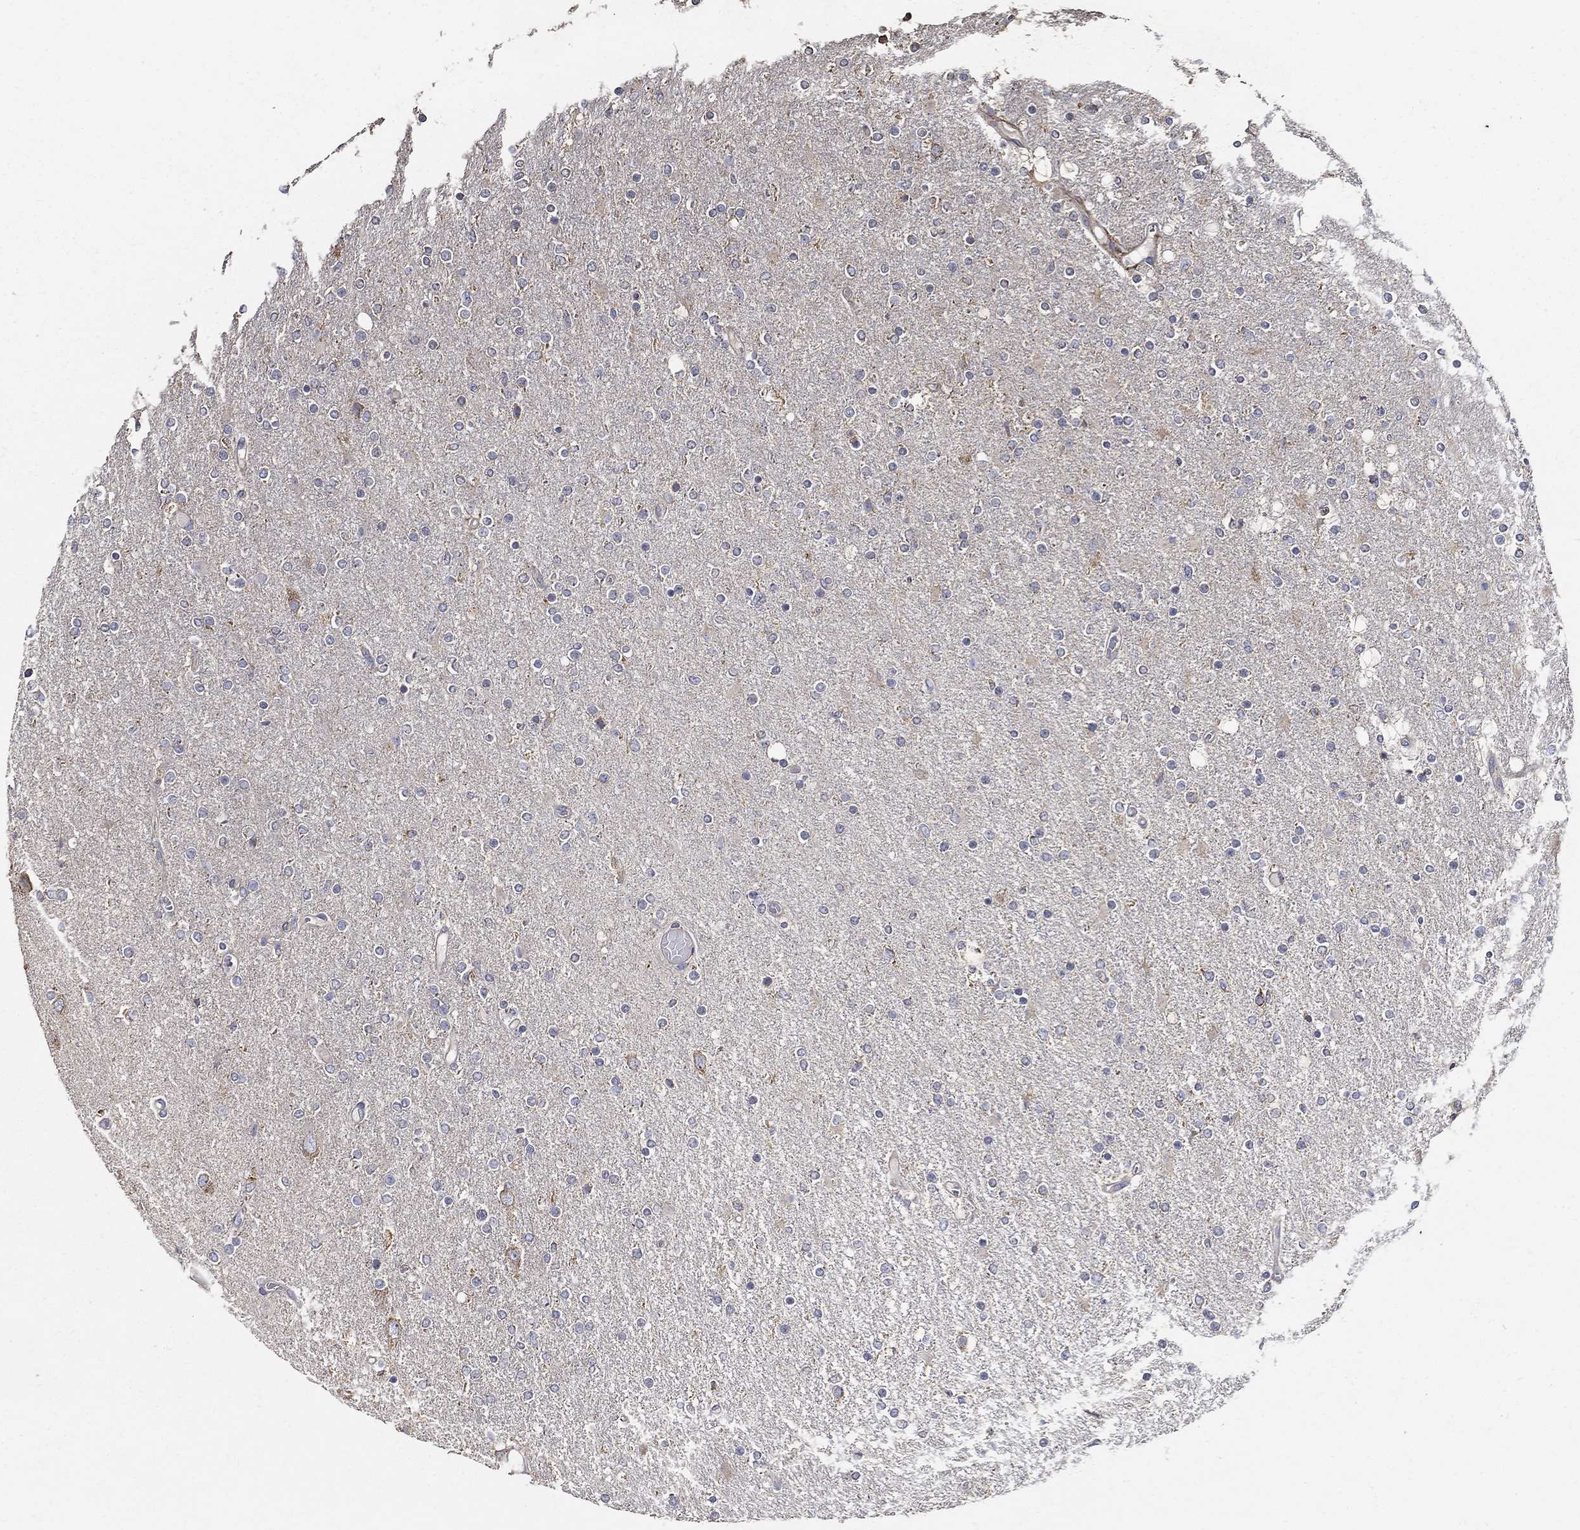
{"staining": {"intensity": "negative", "quantity": "none", "location": "none"}, "tissue": "glioma", "cell_type": "Tumor cells", "image_type": "cancer", "snomed": [{"axis": "morphology", "description": "Glioma, malignant, High grade"}, {"axis": "topography", "description": "Cerebral cortex"}], "caption": "Histopathology image shows no significant protein positivity in tumor cells of glioma.", "gene": "EMILIN3", "patient": {"sex": "male", "age": 70}}